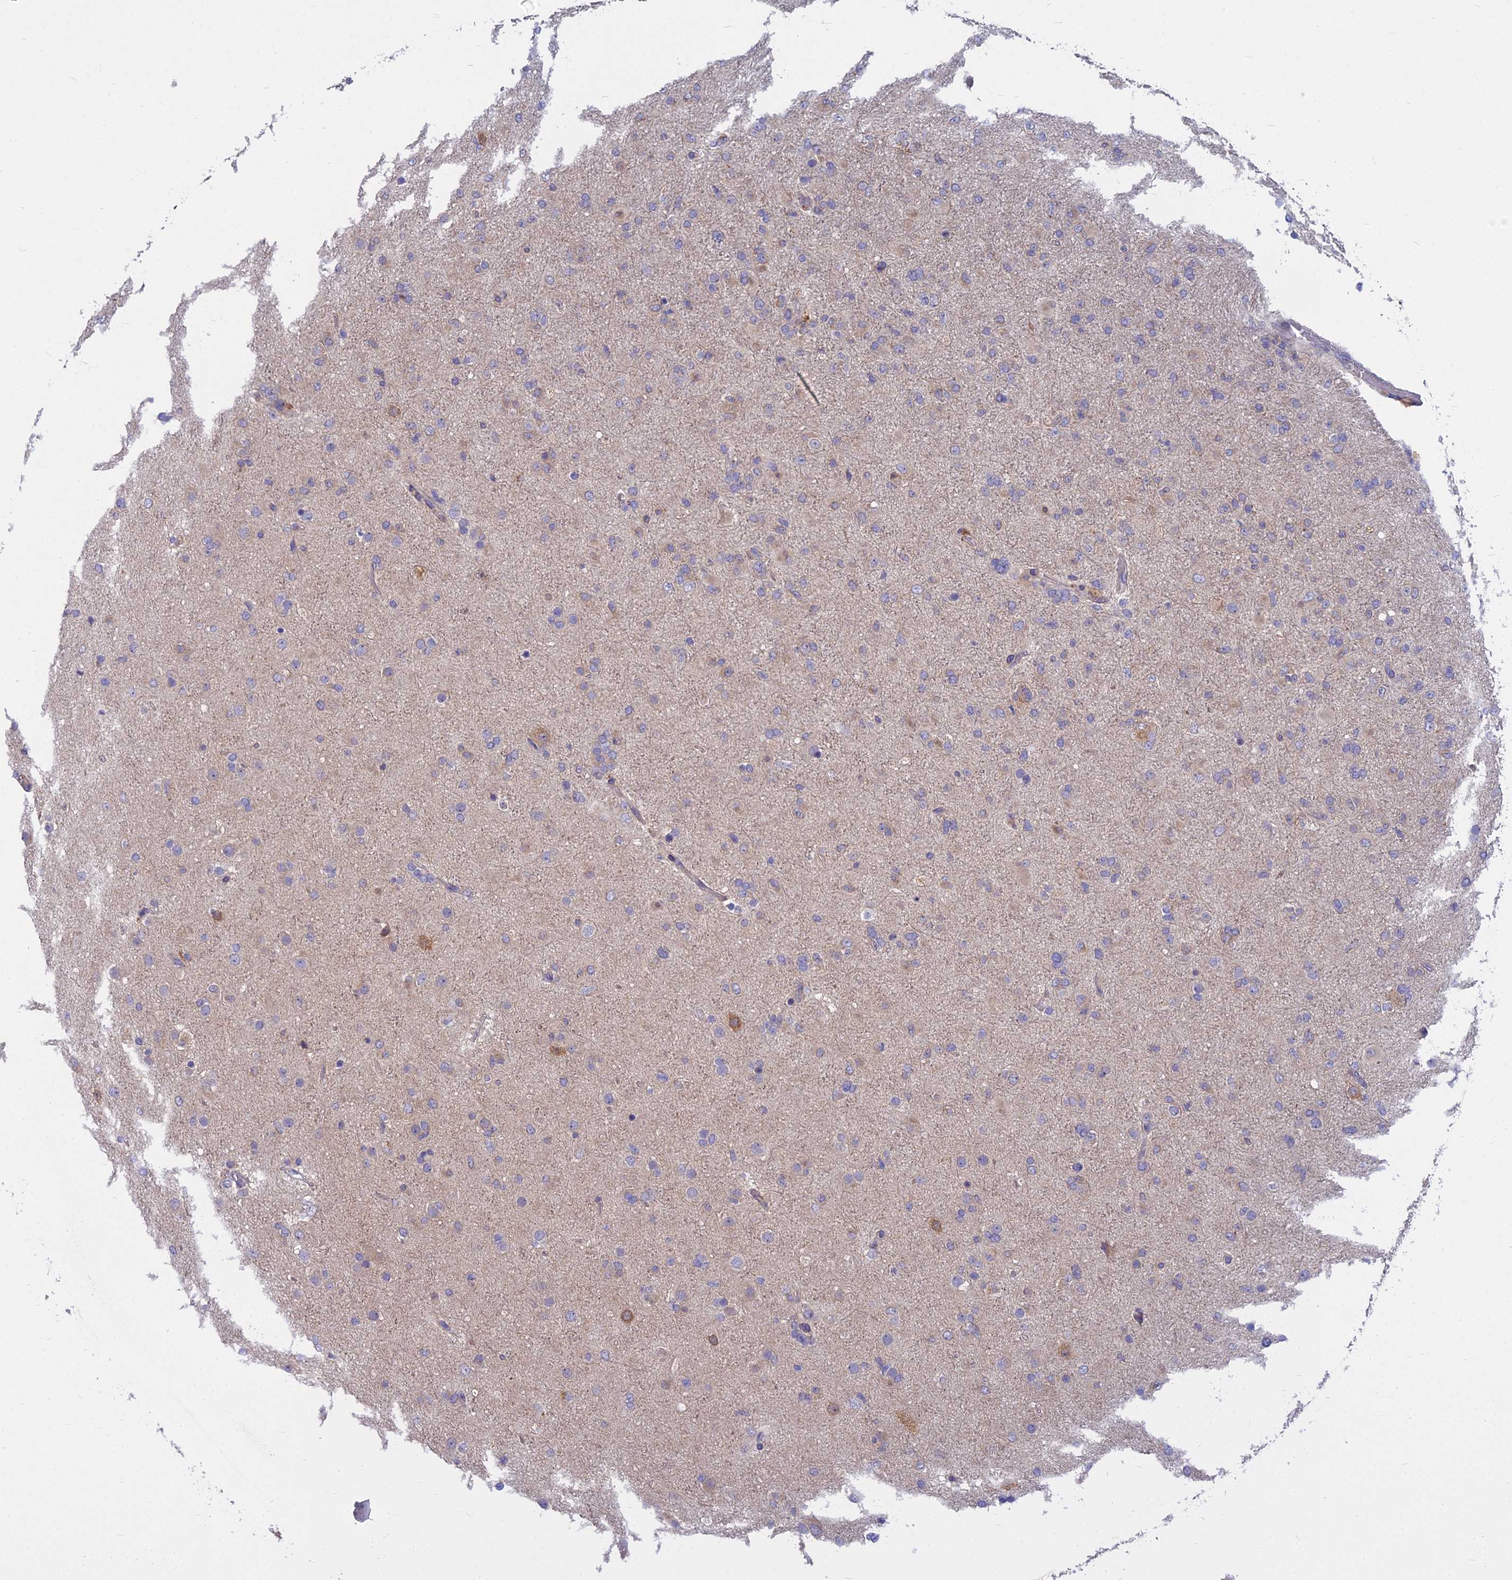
{"staining": {"intensity": "negative", "quantity": "none", "location": "none"}, "tissue": "glioma", "cell_type": "Tumor cells", "image_type": "cancer", "snomed": [{"axis": "morphology", "description": "Glioma, malignant, Low grade"}, {"axis": "topography", "description": "Brain"}], "caption": "High magnification brightfield microscopy of glioma stained with DAB (3,3'-diaminobenzidine) (brown) and counterstained with hematoxylin (blue): tumor cells show no significant expression.", "gene": "COX20", "patient": {"sex": "male", "age": 65}}